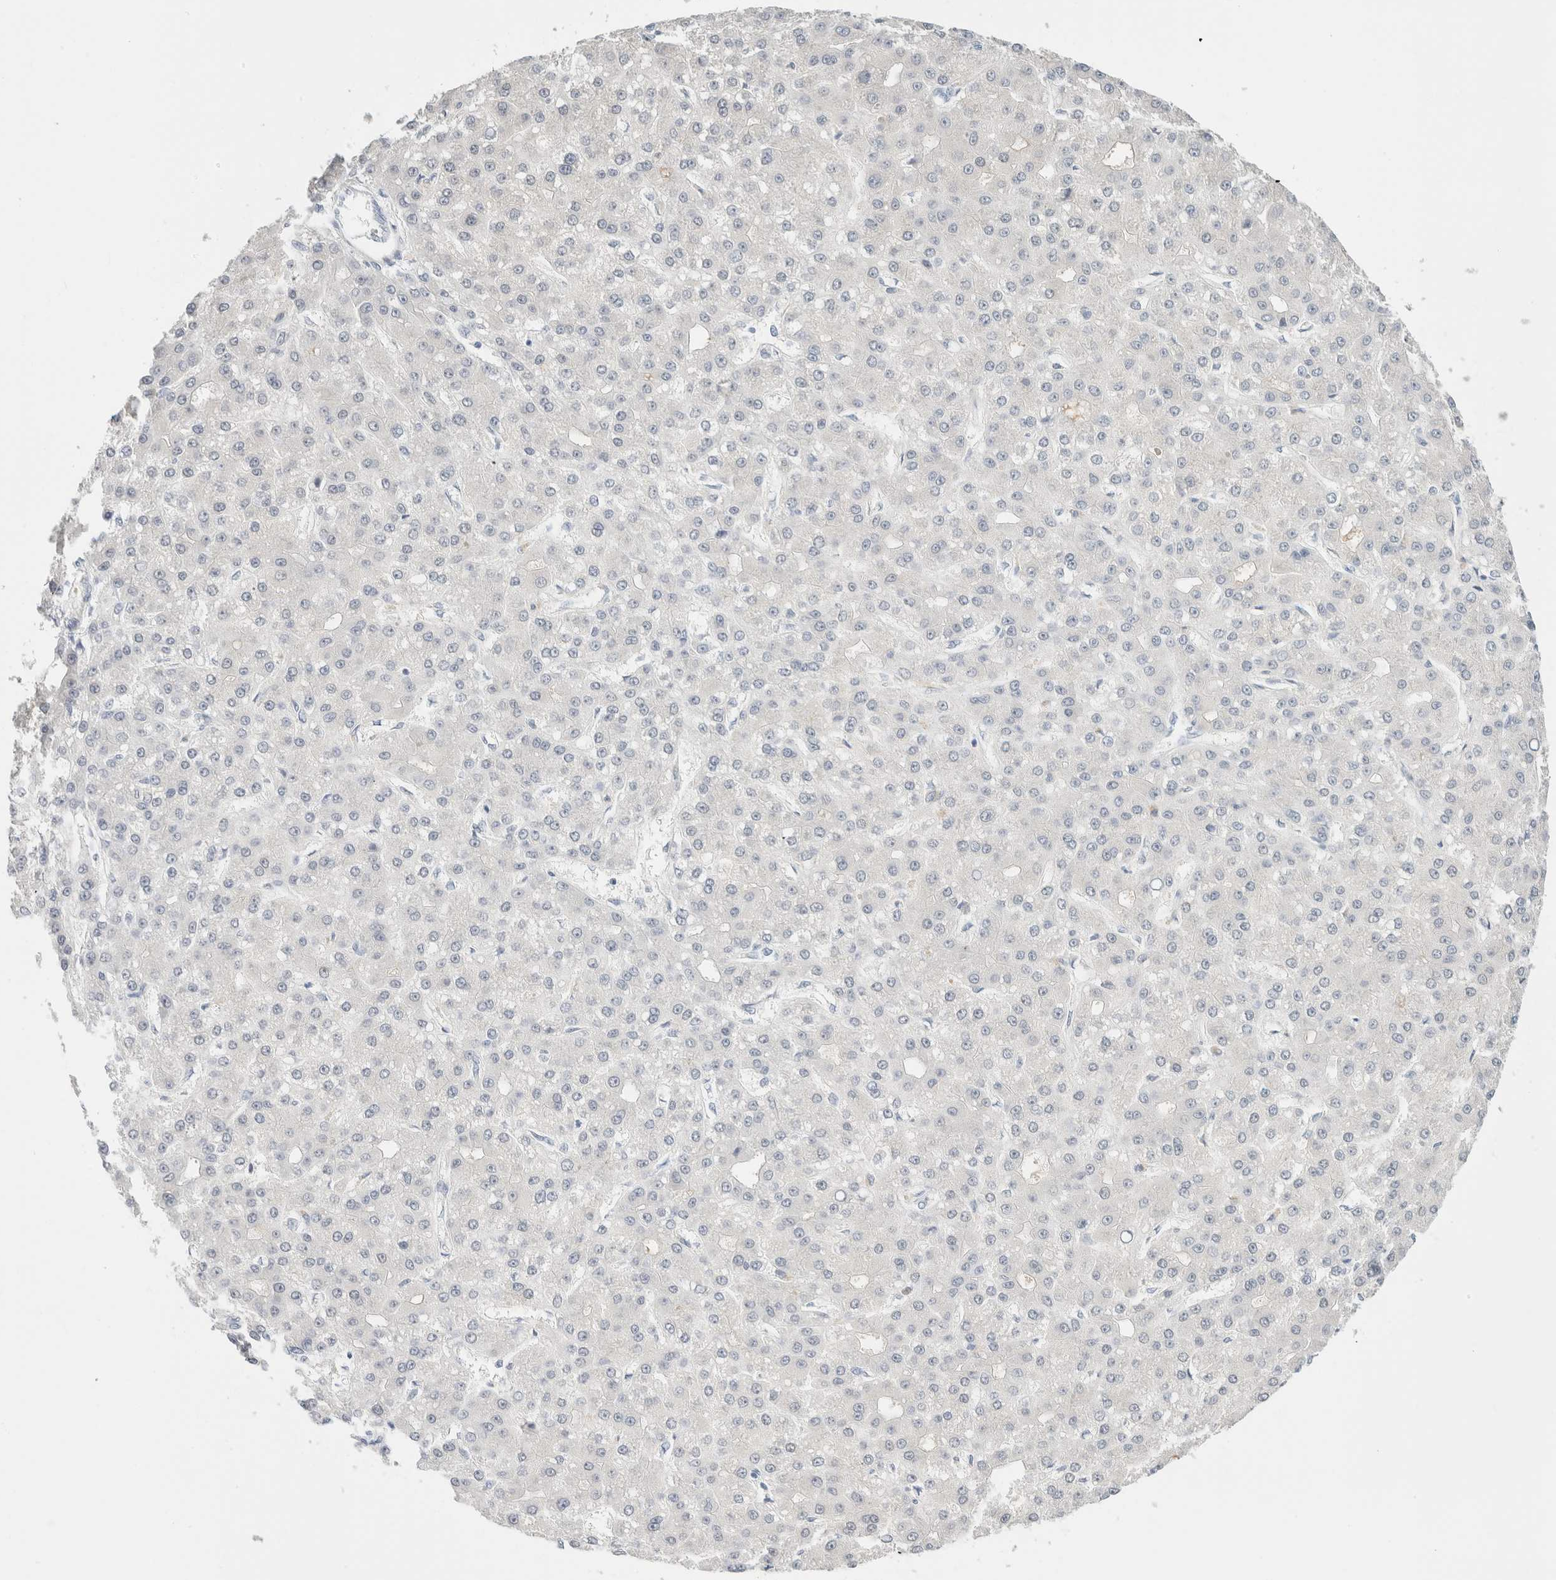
{"staining": {"intensity": "negative", "quantity": "none", "location": "none"}, "tissue": "liver cancer", "cell_type": "Tumor cells", "image_type": "cancer", "snomed": [{"axis": "morphology", "description": "Carcinoma, Hepatocellular, NOS"}, {"axis": "topography", "description": "Liver"}], "caption": "Hepatocellular carcinoma (liver) was stained to show a protein in brown. There is no significant expression in tumor cells.", "gene": "RTN4", "patient": {"sex": "male", "age": 67}}